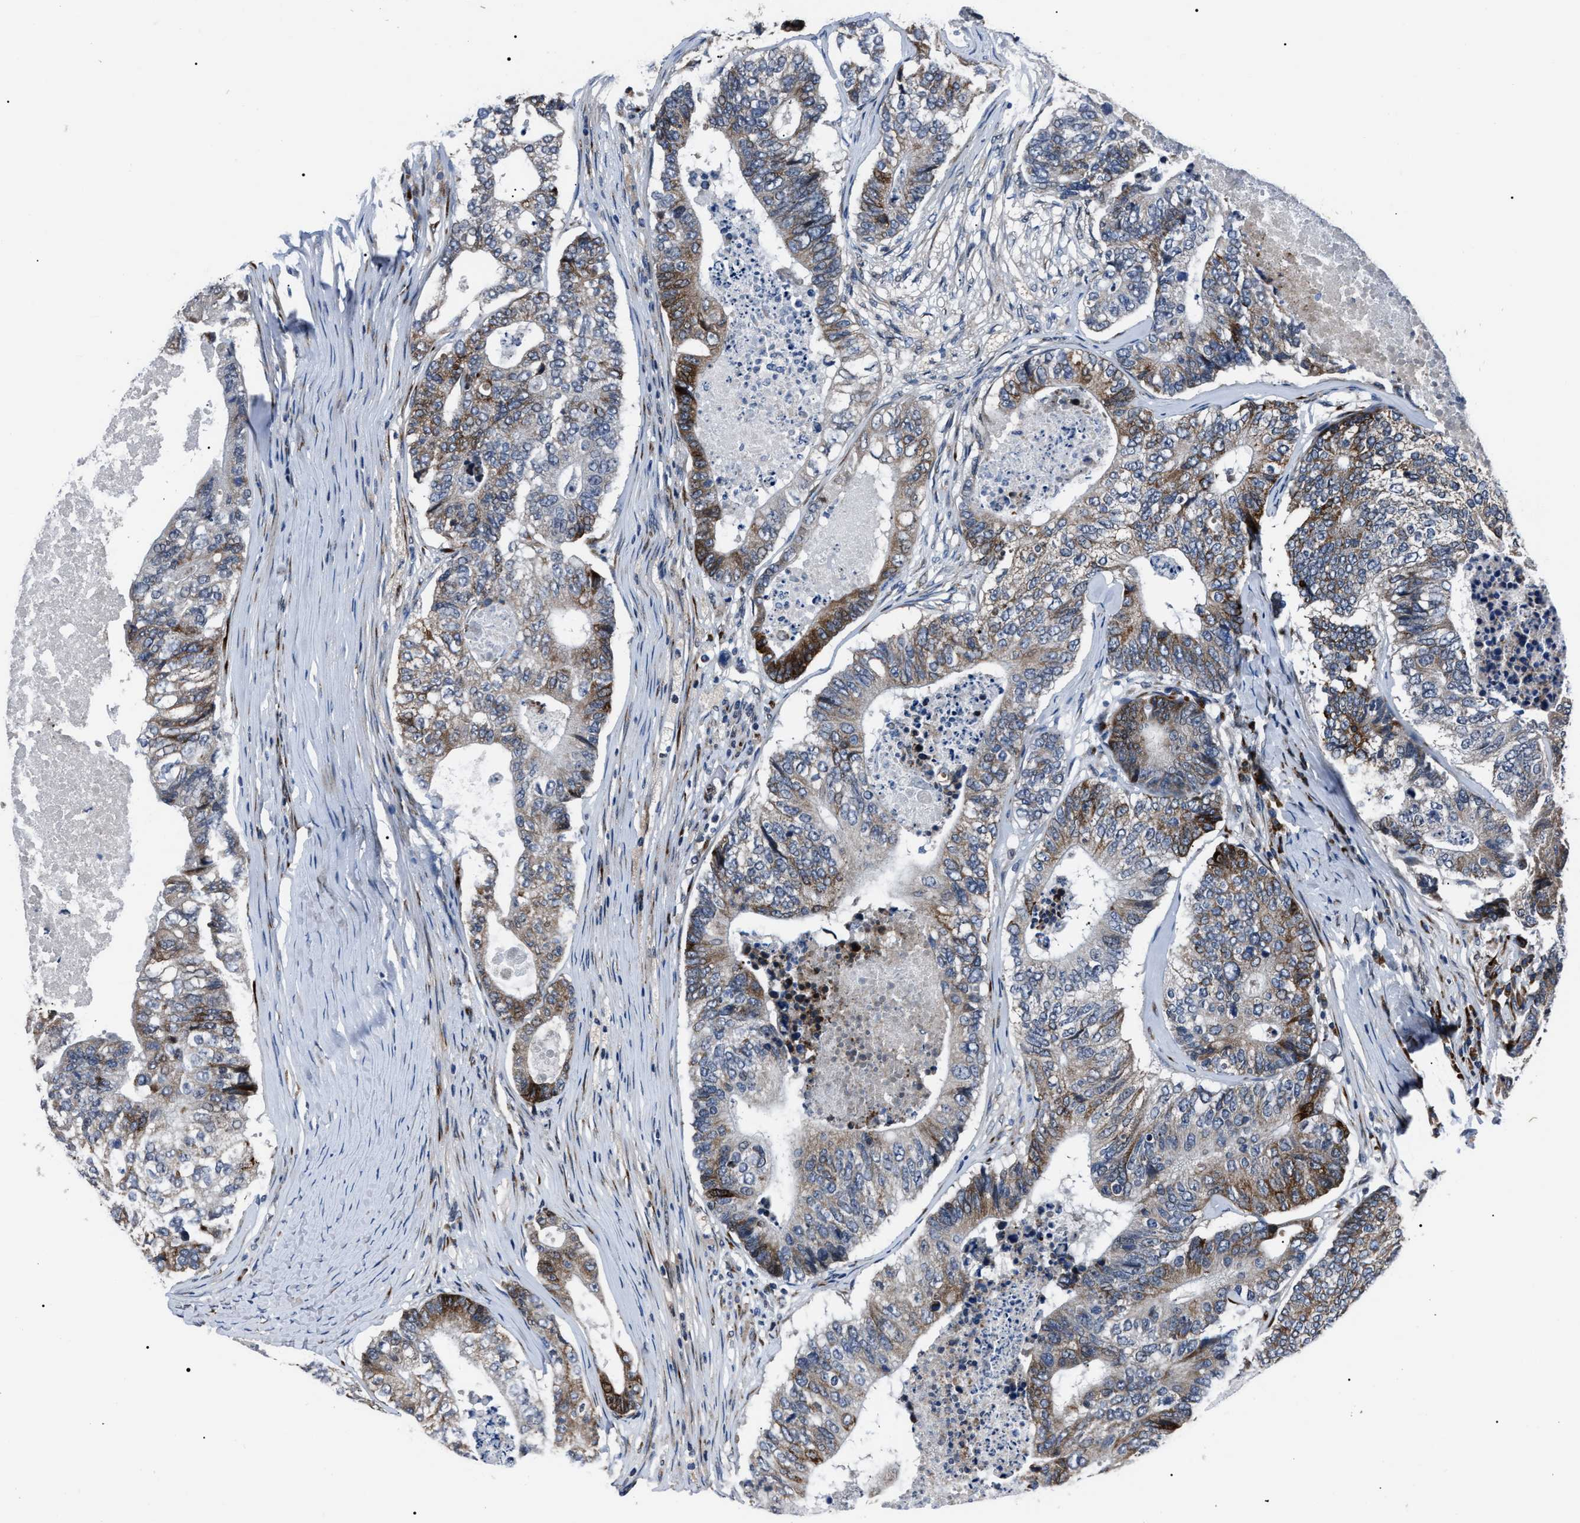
{"staining": {"intensity": "moderate", "quantity": "25%-75%", "location": "cytoplasmic/membranous"}, "tissue": "colorectal cancer", "cell_type": "Tumor cells", "image_type": "cancer", "snomed": [{"axis": "morphology", "description": "Adenocarcinoma, NOS"}, {"axis": "topography", "description": "Colon"}], "caption": "Moderate cytoplasmic/membranous positivity is appreciated in about 25%-75% of tumor cells in colorectal adenocarcinoma.", "gene": "LRRC14", "patient": {"sex": "female", "age": 67}}